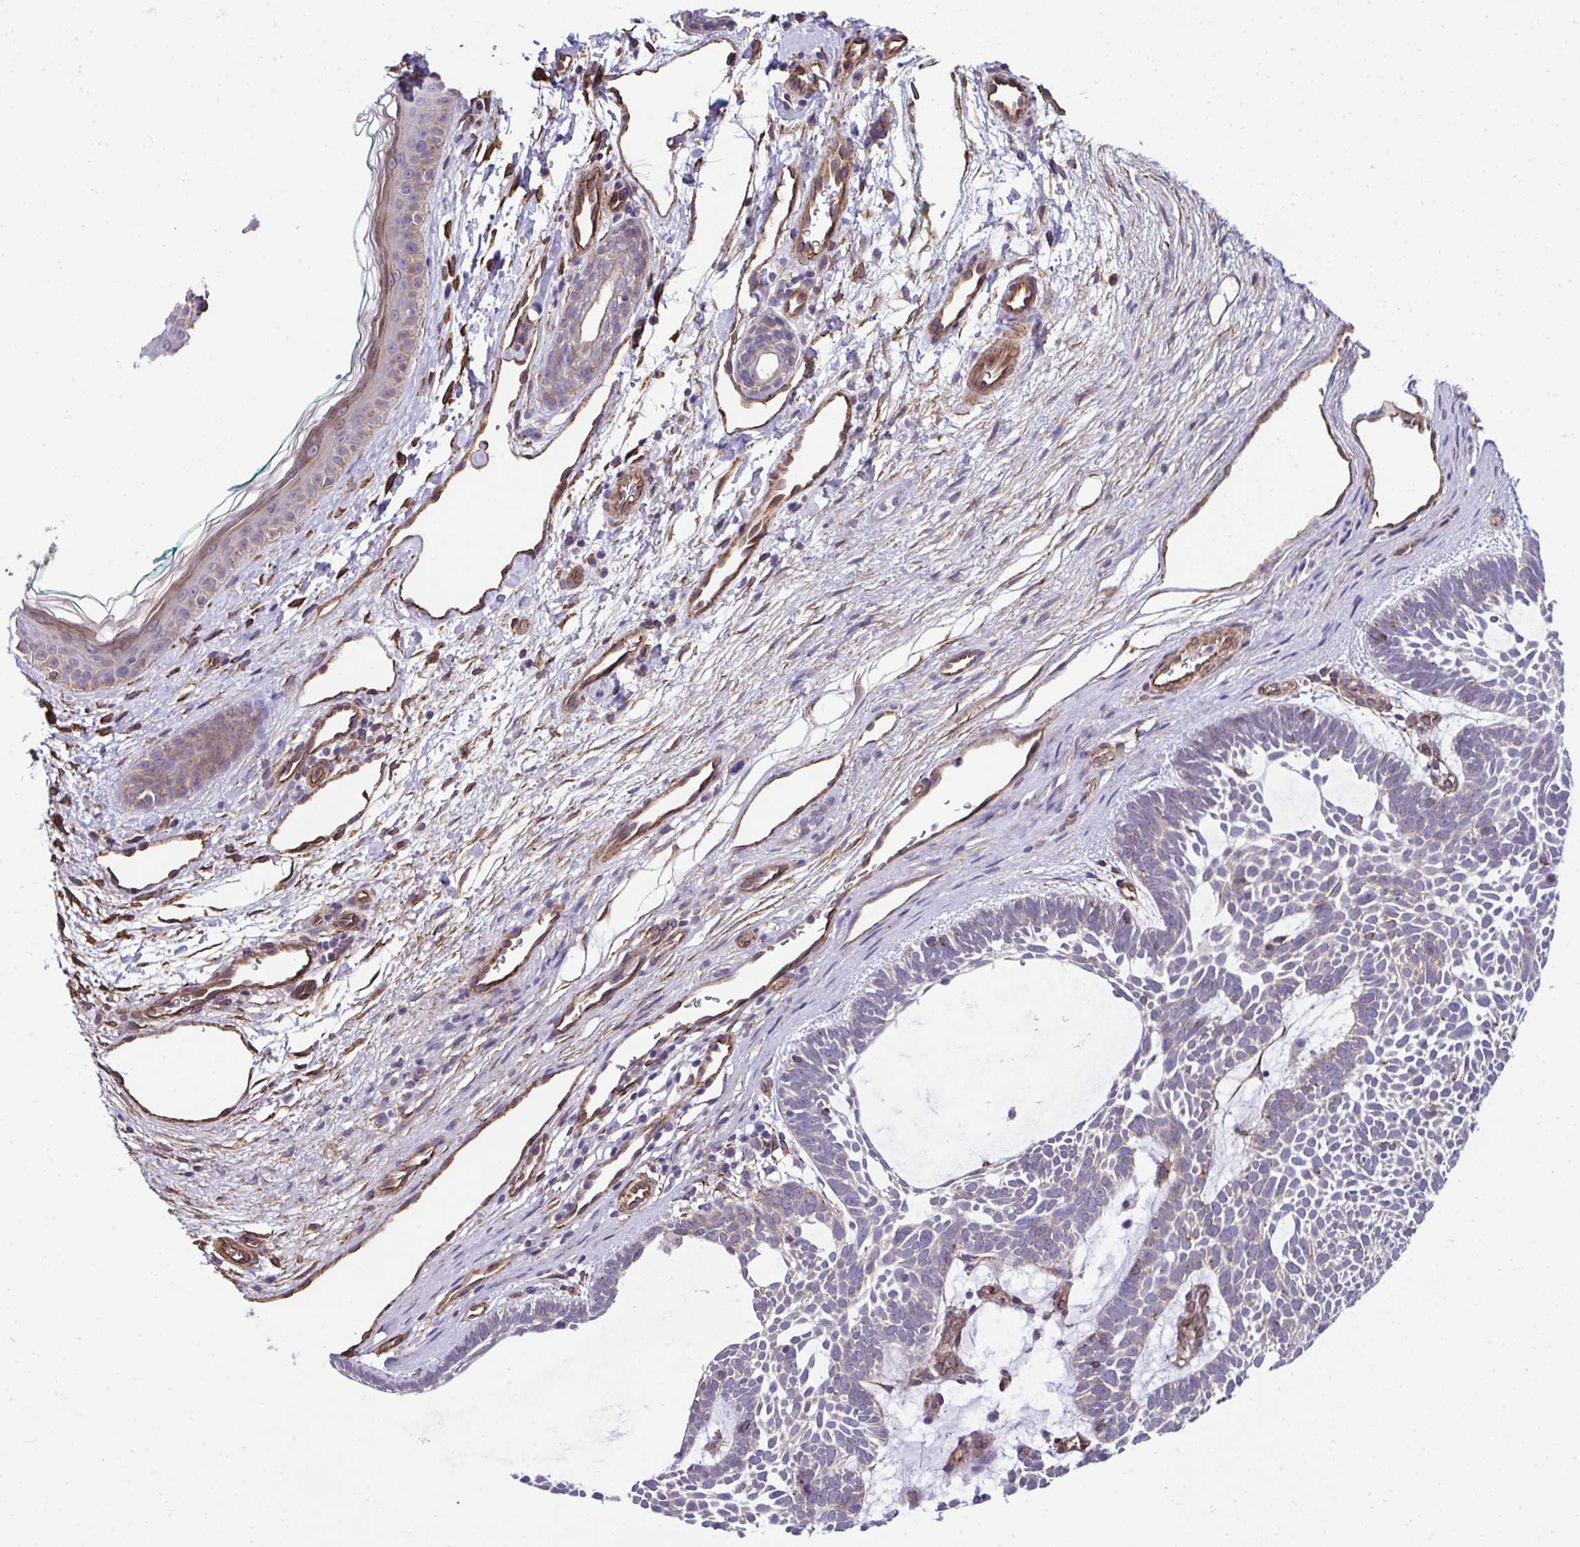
{"staining": {"intensity": "negative", "quantity": "none", "location": "none"}, "tissue": "skin cancer", "cell_type": "Tumor cells", "image_type": "cancer", "snomed": [{"axis": "morphology", "description": "Basal cell carcinoma"}, {"axis": "topography", "description": "Skin"}, {"axis": "topography", "description": "Skin of face"}], "caption": "The micrograph exhibits no significant expression in tumor cells of skin basal cell carcinoma.", "gene": "TRIM52", "patient": {"sex": "male", "age": 83}}